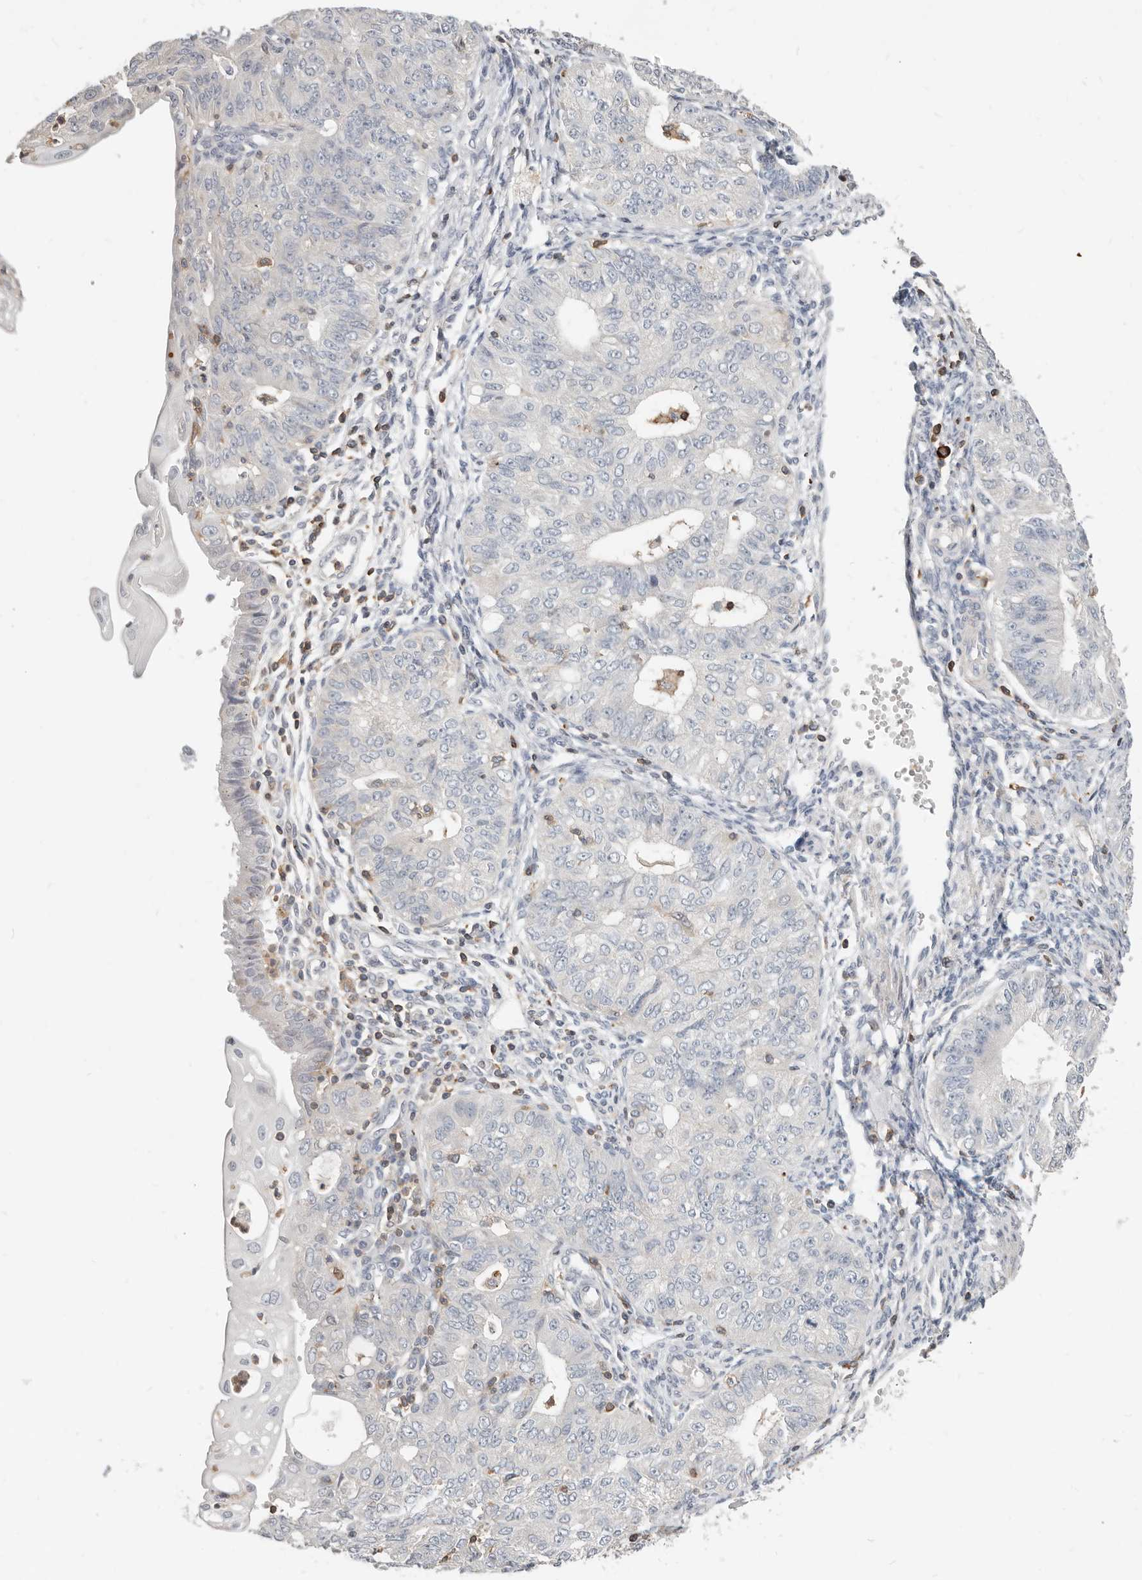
{"staining": {"intensity": "negative", "quantity": "none", "location": "none"}, "tissue": "endometrial cancer", "cell_type": "Tumor cells", "image_type": "cancer", "snomed": [{"axis": "morphology", "description": "Adenocarcinoma, NOS"}, {"axis": "topography", "description": "Endometrium"}], "caption": "Adenocarcinoma (endometrial) stained for a protein using immunohistochemistry reveals no positivity tumor cells.", "gene": "TMEM63B", "patient": {"sex": "female", "age": 32}}